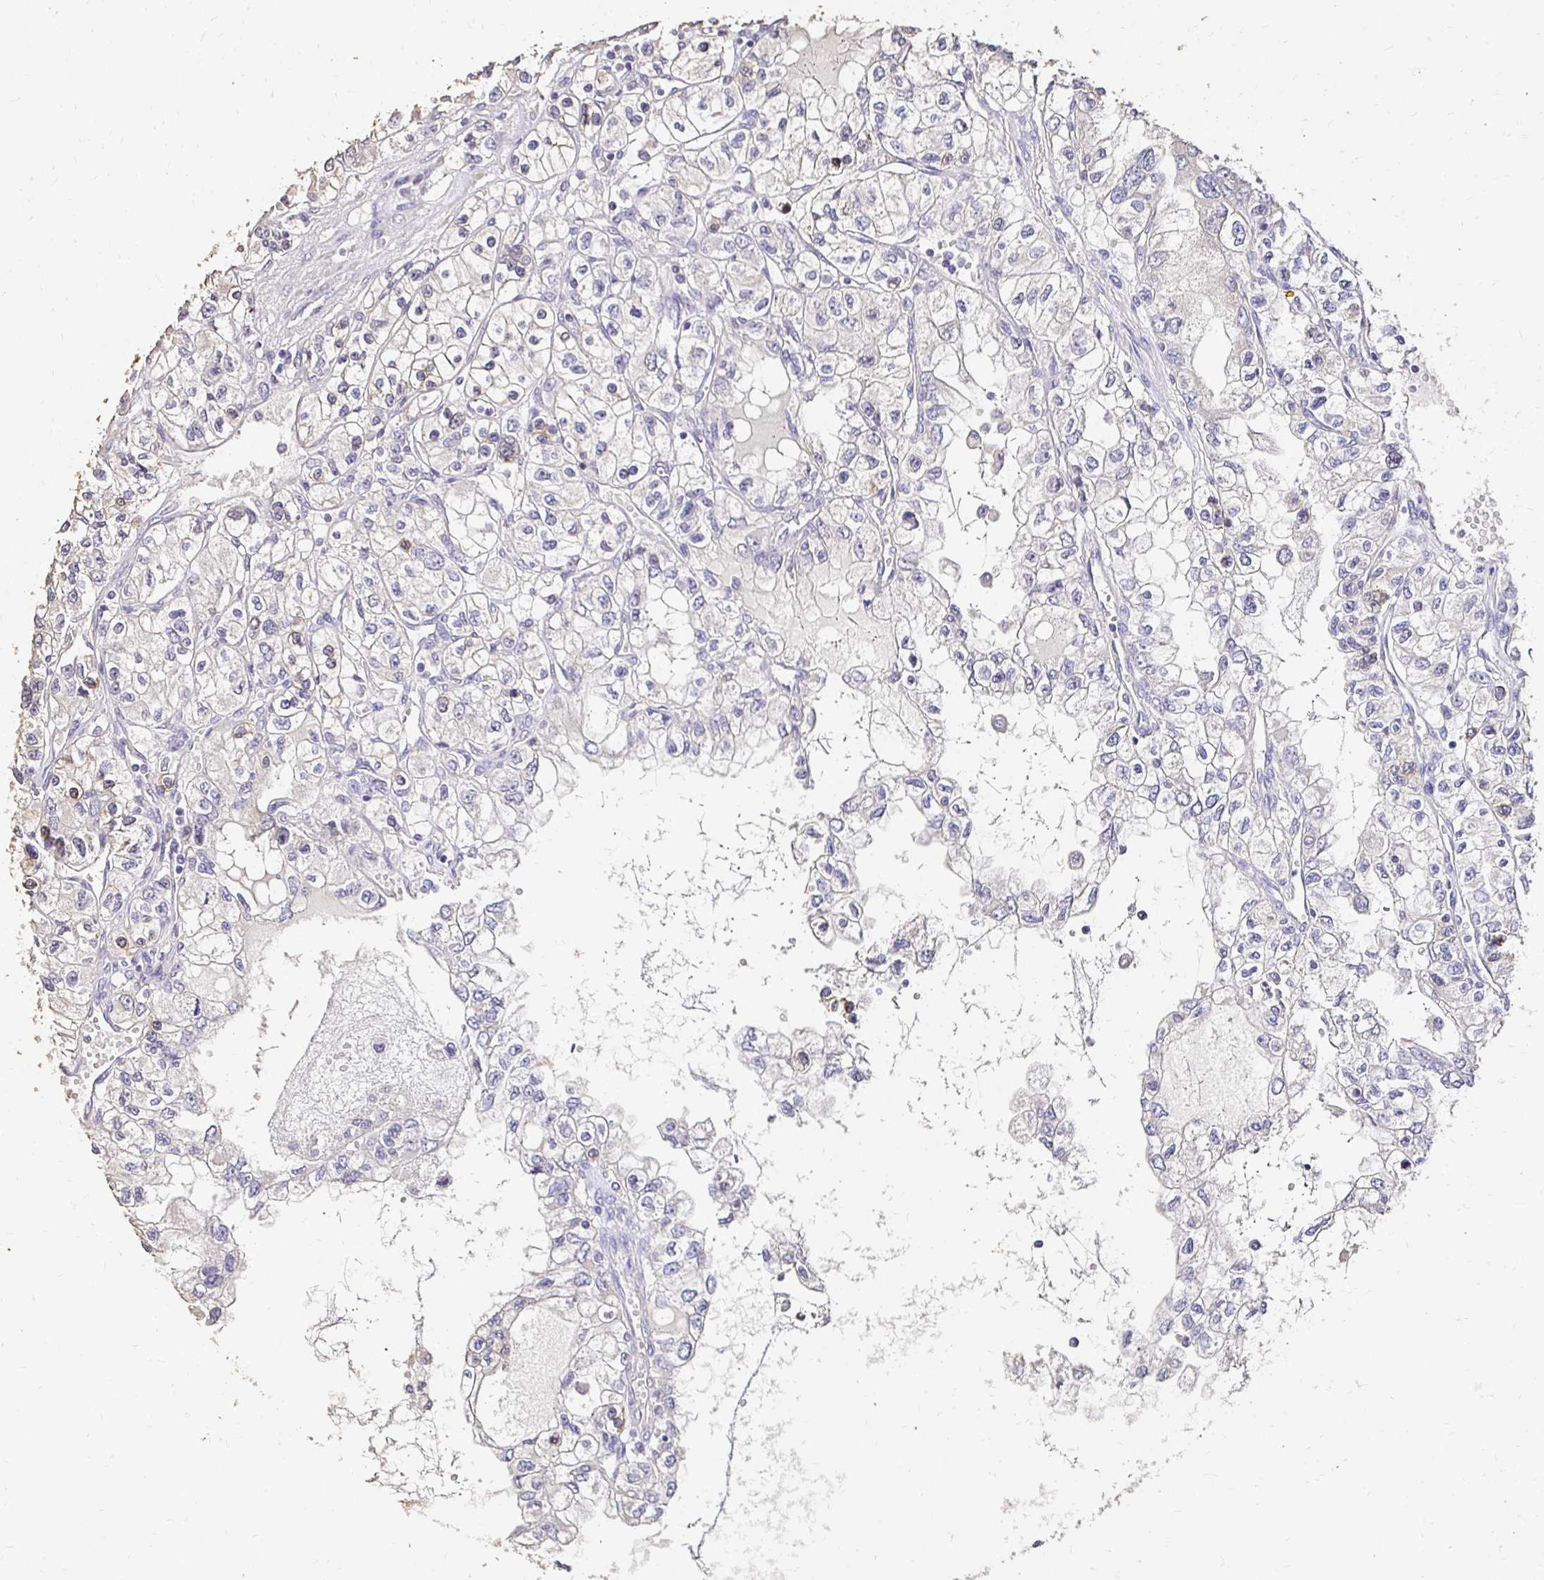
{"staining": {"intensity": "negative", "quantity": "none", "location": "none"}, "tissue": "renal cancer", "cell_type": "Tumor cells", "image_type": "cancer", "snomed": [{"axis": "morphology", "description": "Adenocarcinoma, NOS"}, {"axis": "topography", "description": "Kidney"}], "caption": "DAB immunohistochemical staining of human renal adenocarcinoma demonstrates no significant positivity in tumor cells.", "gene": "UGT1A6", "patient": {"sex": "female", "age": 59}}